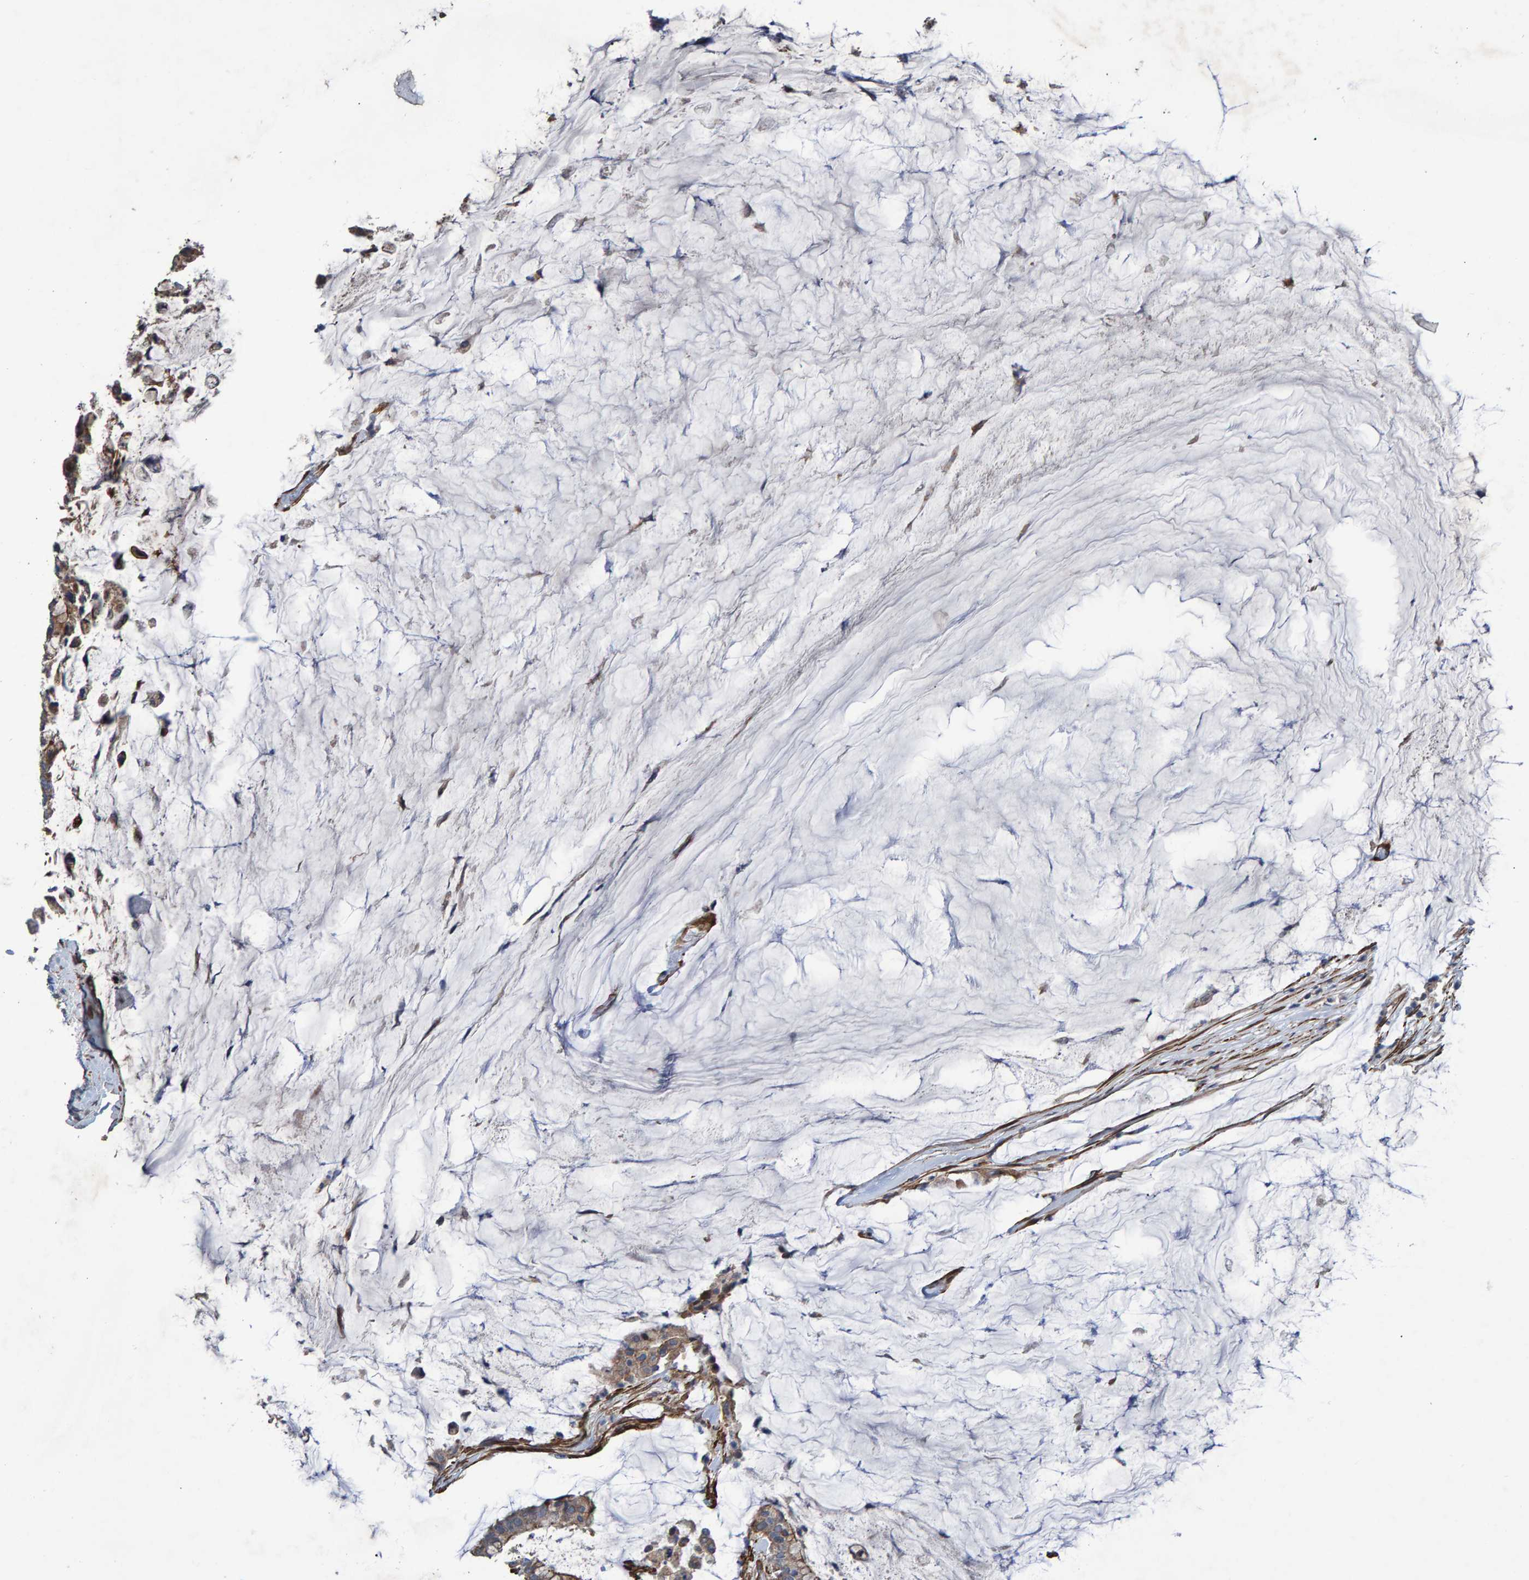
{"staining": {"intensity": "weak", "quantity": ">75%", "location": "cytoplasmic/membranous"}, "tissue": "pancreatic cancer", "cell_type": "Tumor cells", "image_type": "cancer", "snomed": [{"axis": "morphology", "description": "Adenocarcinoma, NOS"}, {"axis": "topography", "description": "Pancreas"}], "caption": "The immunohistochemical stain highlights weak cytoplasmic/membranous staining in tumor cells of adenocarcinoma (pancreatic) tissue.", "gene": "SLIT2", "patient": {"sex": "male", "age": 41}}